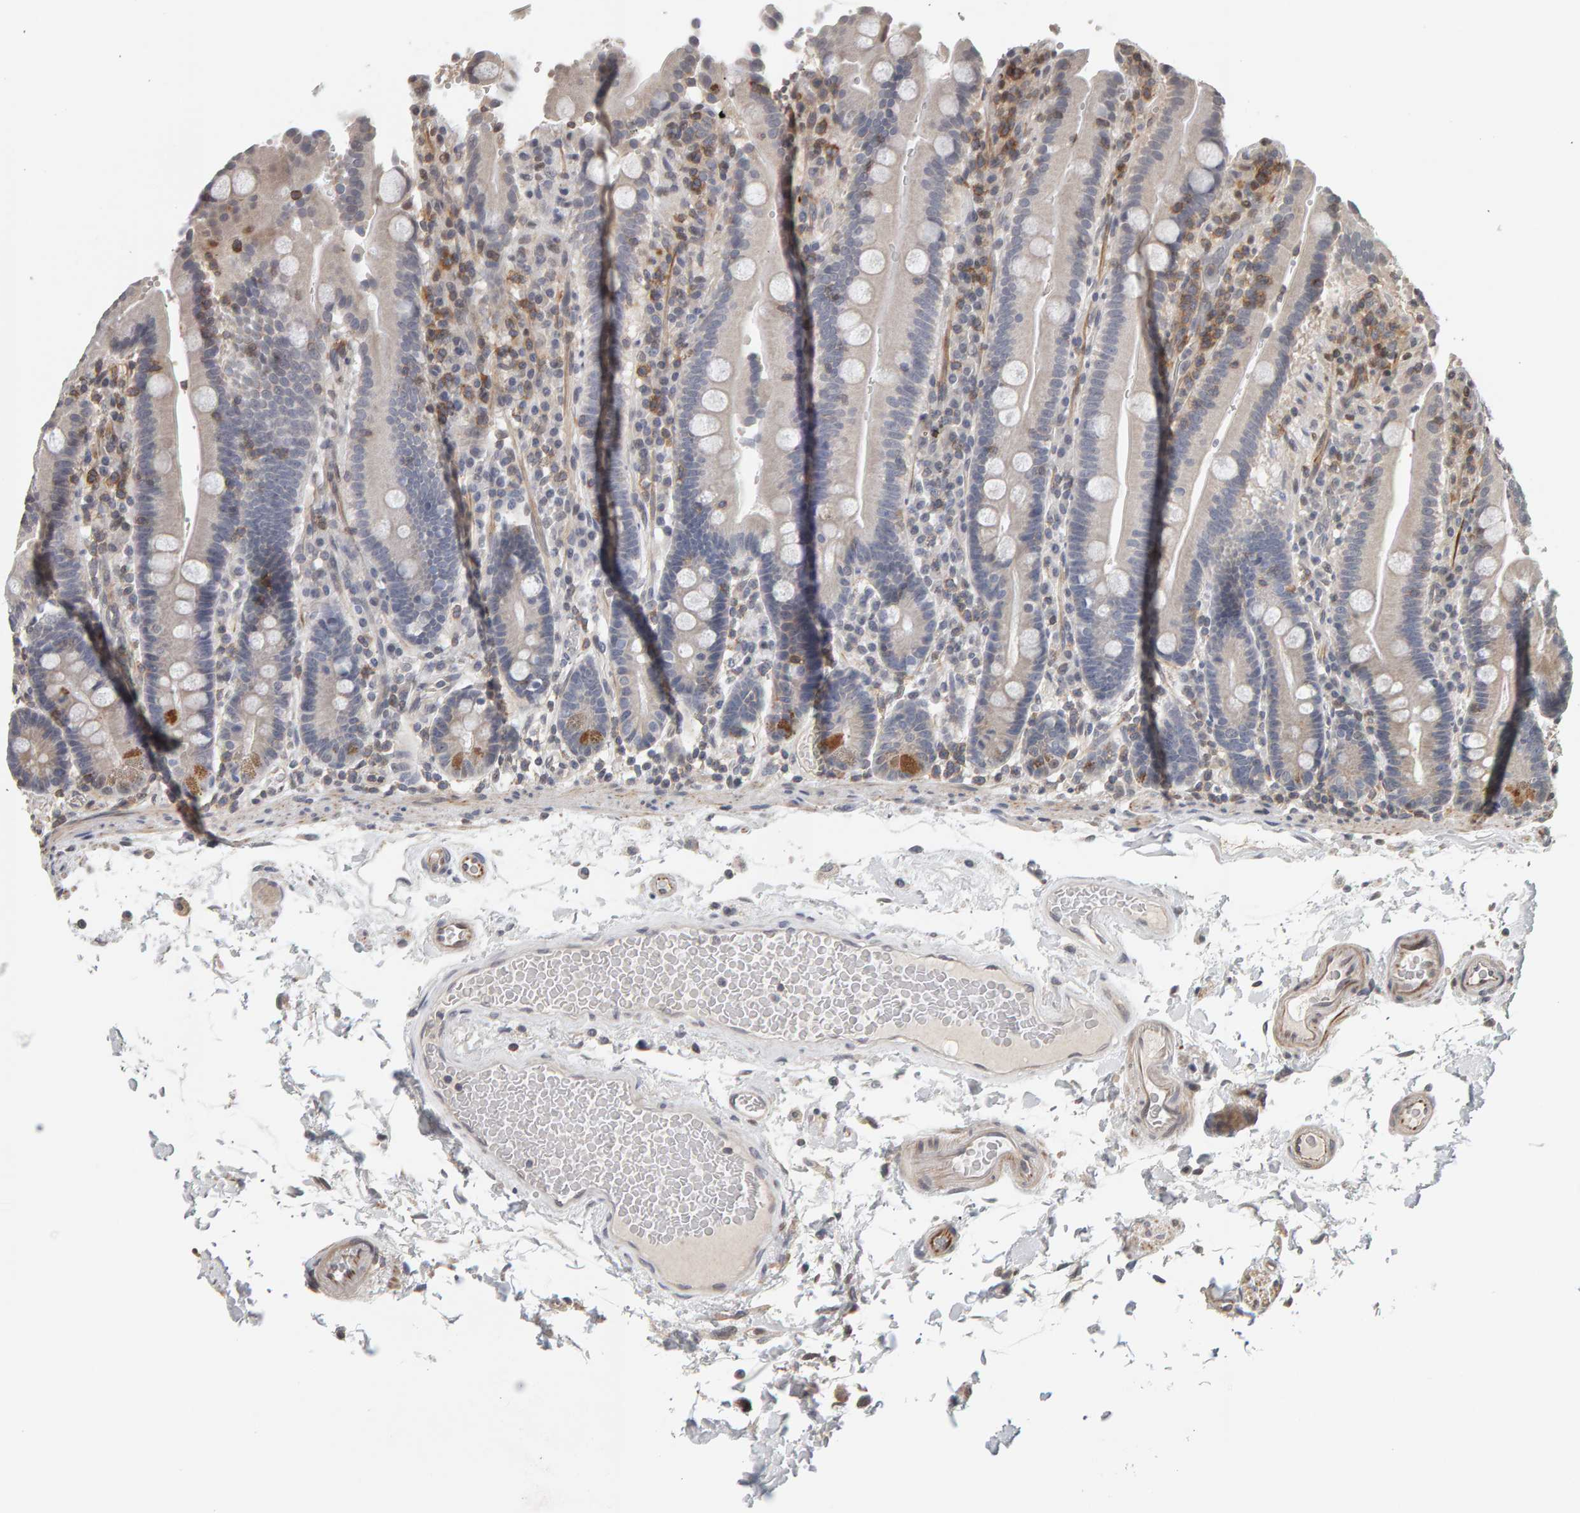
{"staining": {"intensity": "moderate", "quantity": "<25%", "location": "cytoplasmic/membranous"}, "tissue": "duodenum", "cell_type": "Glandular cells", "image_type": "normal", "snomed": [{"axis": "morphology", "description": "Normal tissue, NOS"}, {"axis": "topography", "description": "Small intestine, NOS"}], "caption": "Immunohistochemical staining of benign duodenum demonstrates <25% levels of moderate cytoplasmic/membranous protein staining in about <25% of glandular cells.", "gene": "TEFM", "patient": {"sex": "female", "age": 71}}